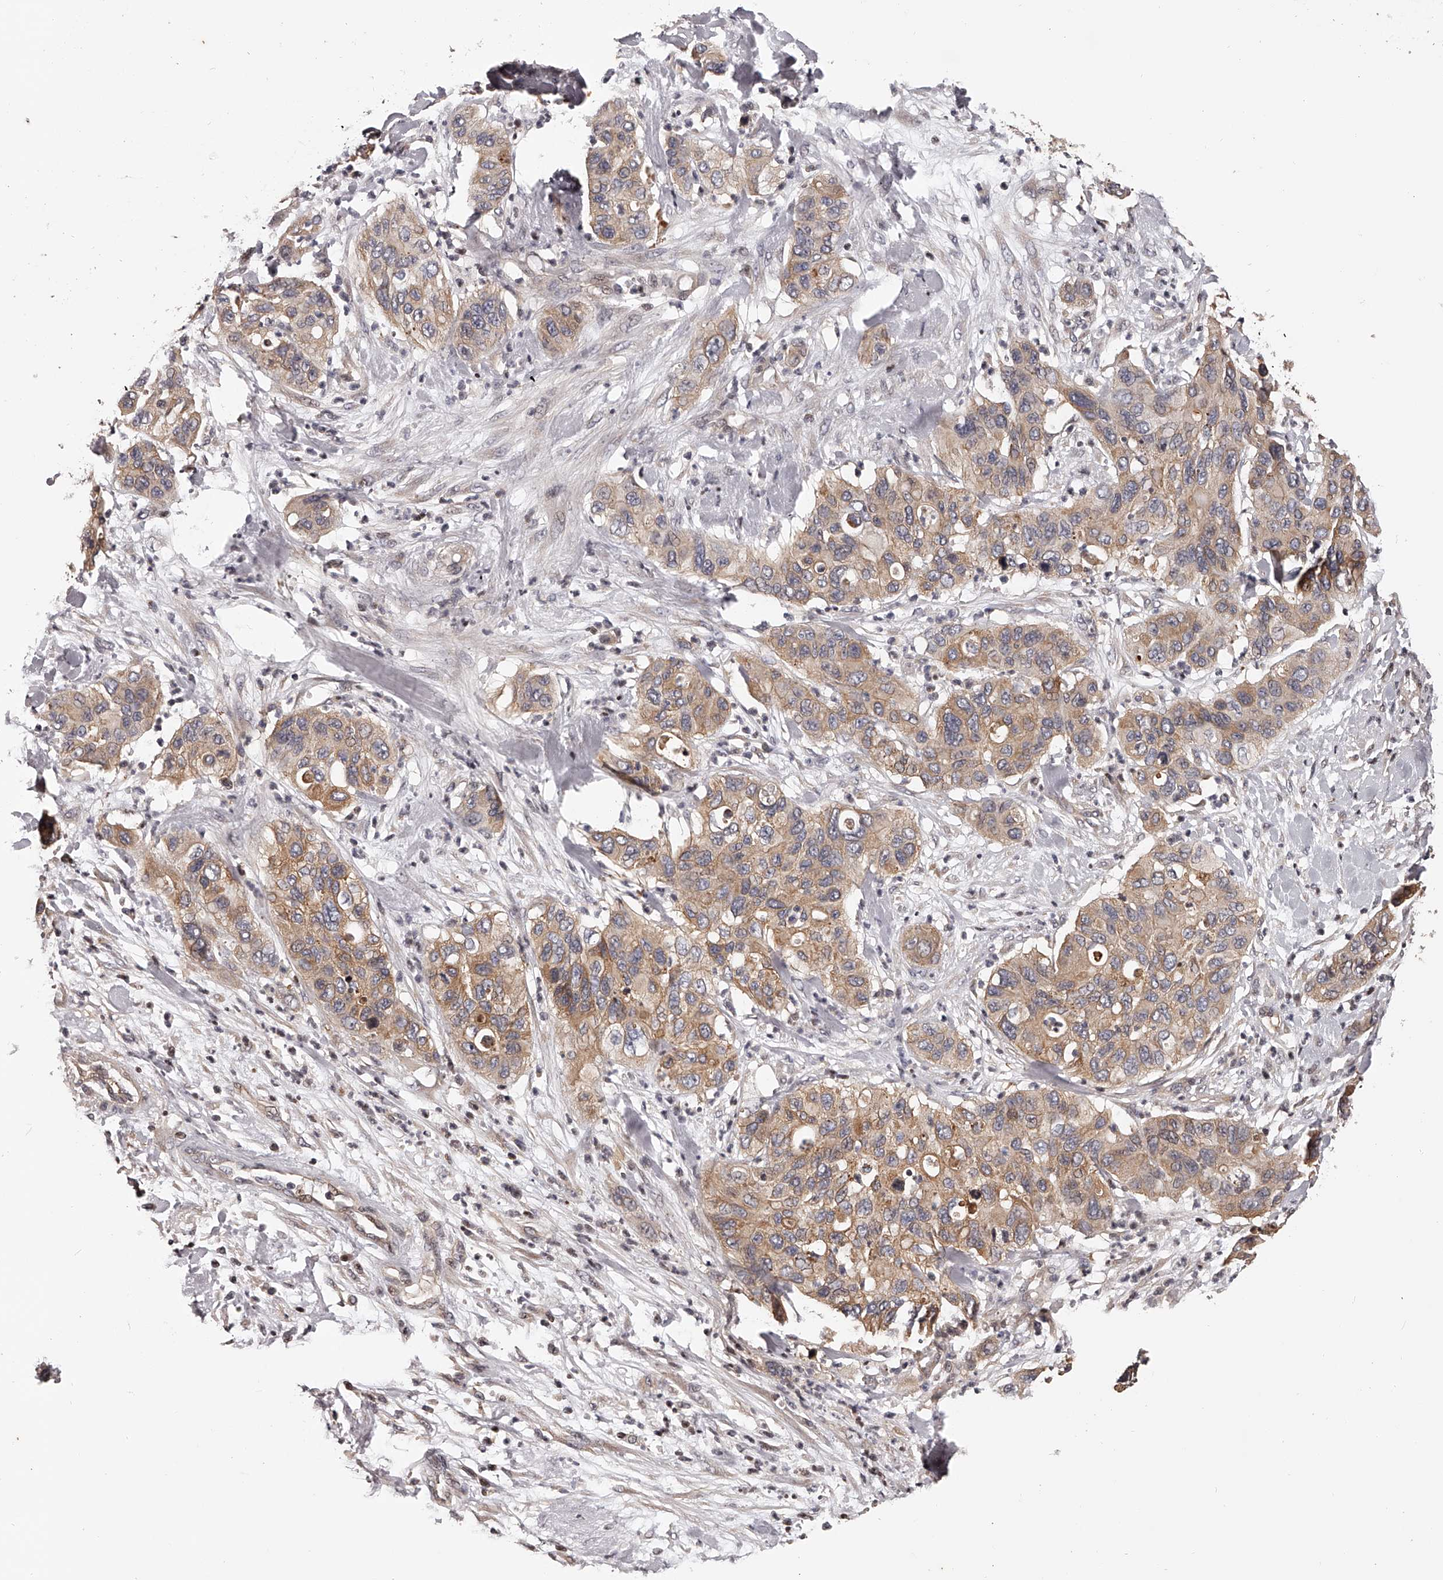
{"staining": {"intensity": "moderate", "quantity": ">75%", "location": "cytoplasmic/membranous"}, "tissue": "pancreatic cancer", "cell_type": "Tumor cells", "image_type": "cancer", "snomed": [{"axis": "morphology", "description": "Adenocarcinoma, NOS"}, {"axis": "topography", "description": "Pancreas"}], "caption": "Tumor cells demonstrate medium levels of moderate cytoplasmic/membranous staining in about >75% of cells in adenocarcinoma (pancreatic).", "gene": "PFDN2", "patient": {"sex": "female", "age": 71}}